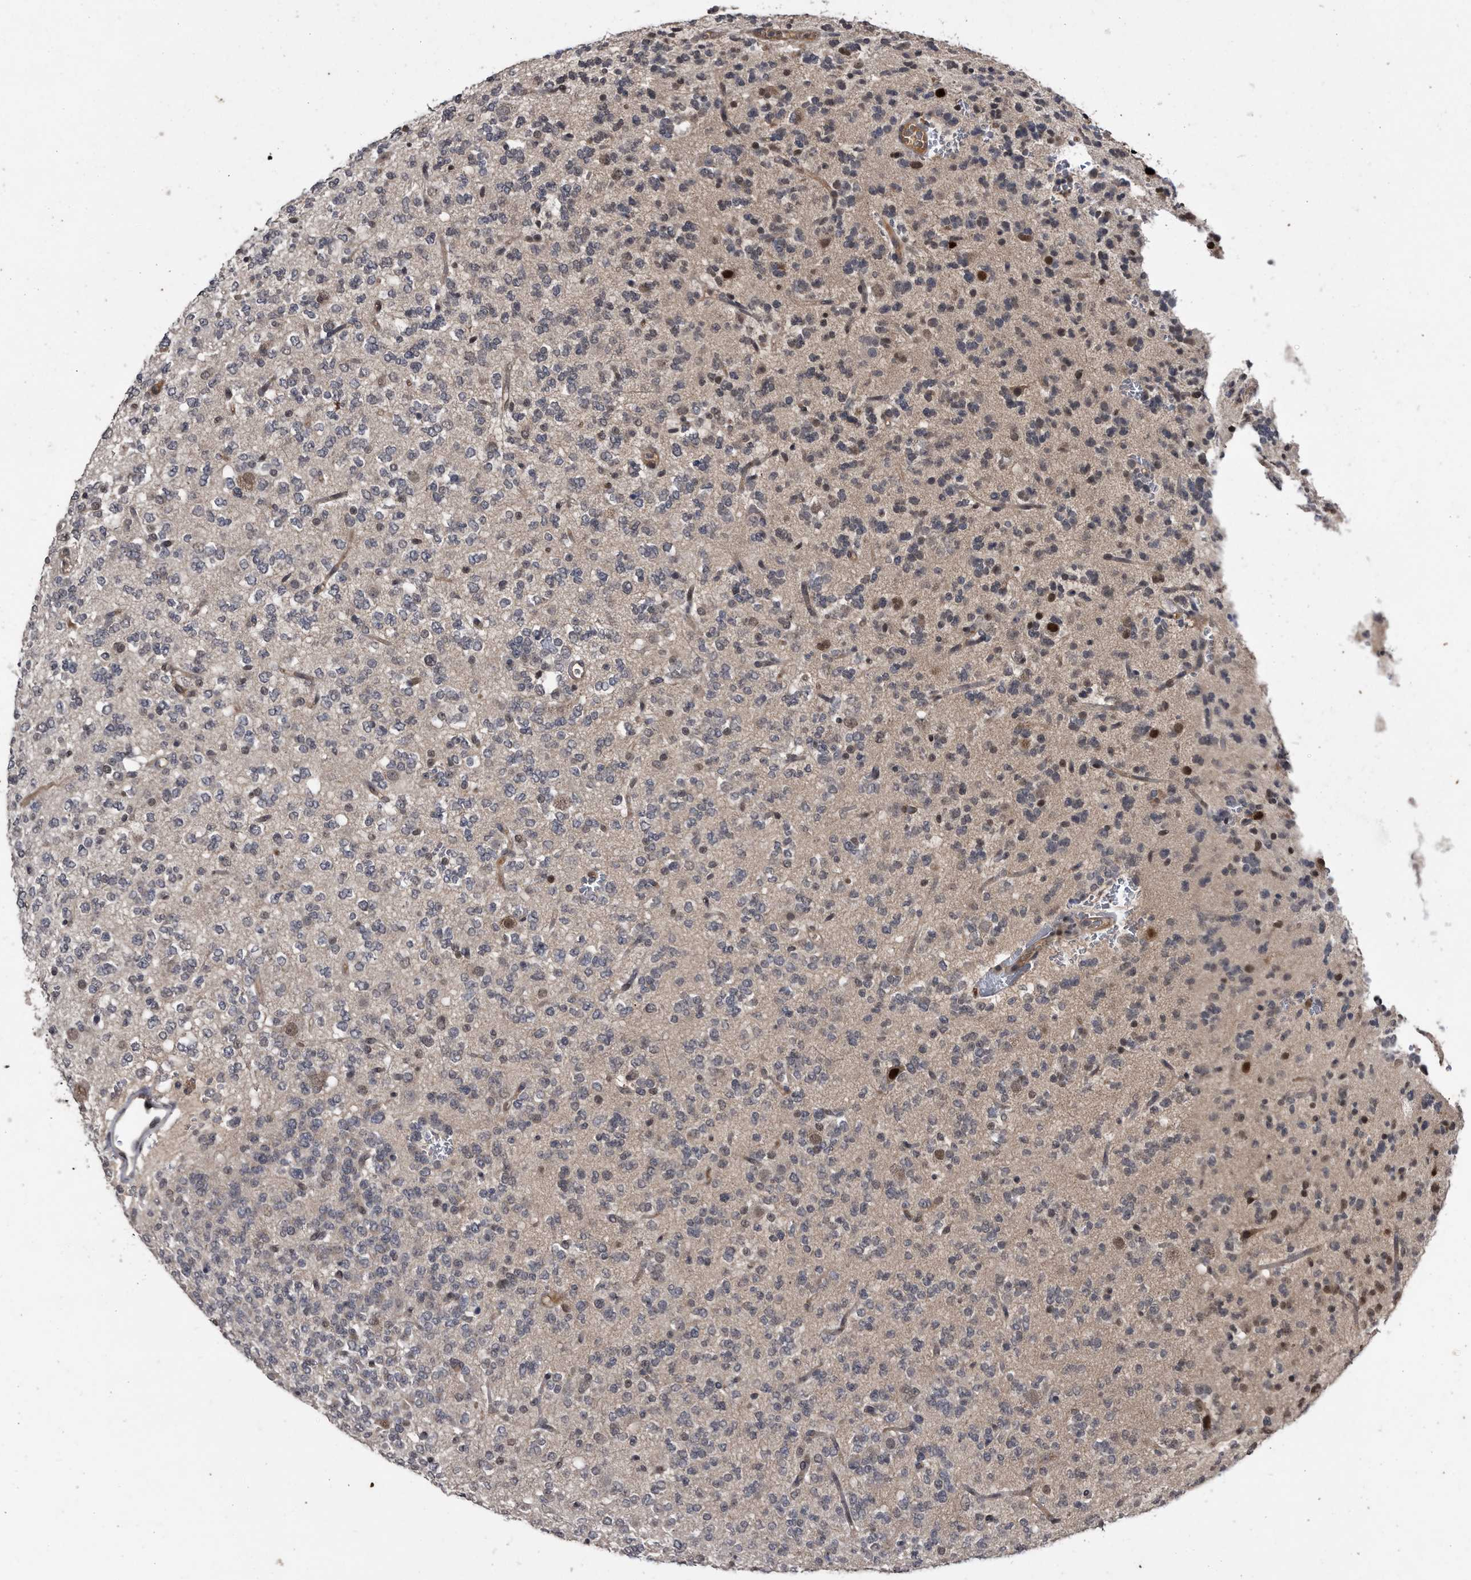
{"staining": {"intensity": "moderate", "quantity": "<25%", "location": "nuclear"}, "tissue": "glioma", "cell_type": "Tumor cells", "image_type": "cancer", "snomed": [{"axis": "morphology", "description": "Glioma, malignant, Low grade"}, {"axis": "topography", "description": "Brain"}], "caption": "Immunohistochemistry of malignant glioma (low-grade) reveals low levels of moderate nuclear staining in about <25% of tumor cells.", "gene": "RAD23B", "patient": {"sex": "male", "age": 38}}